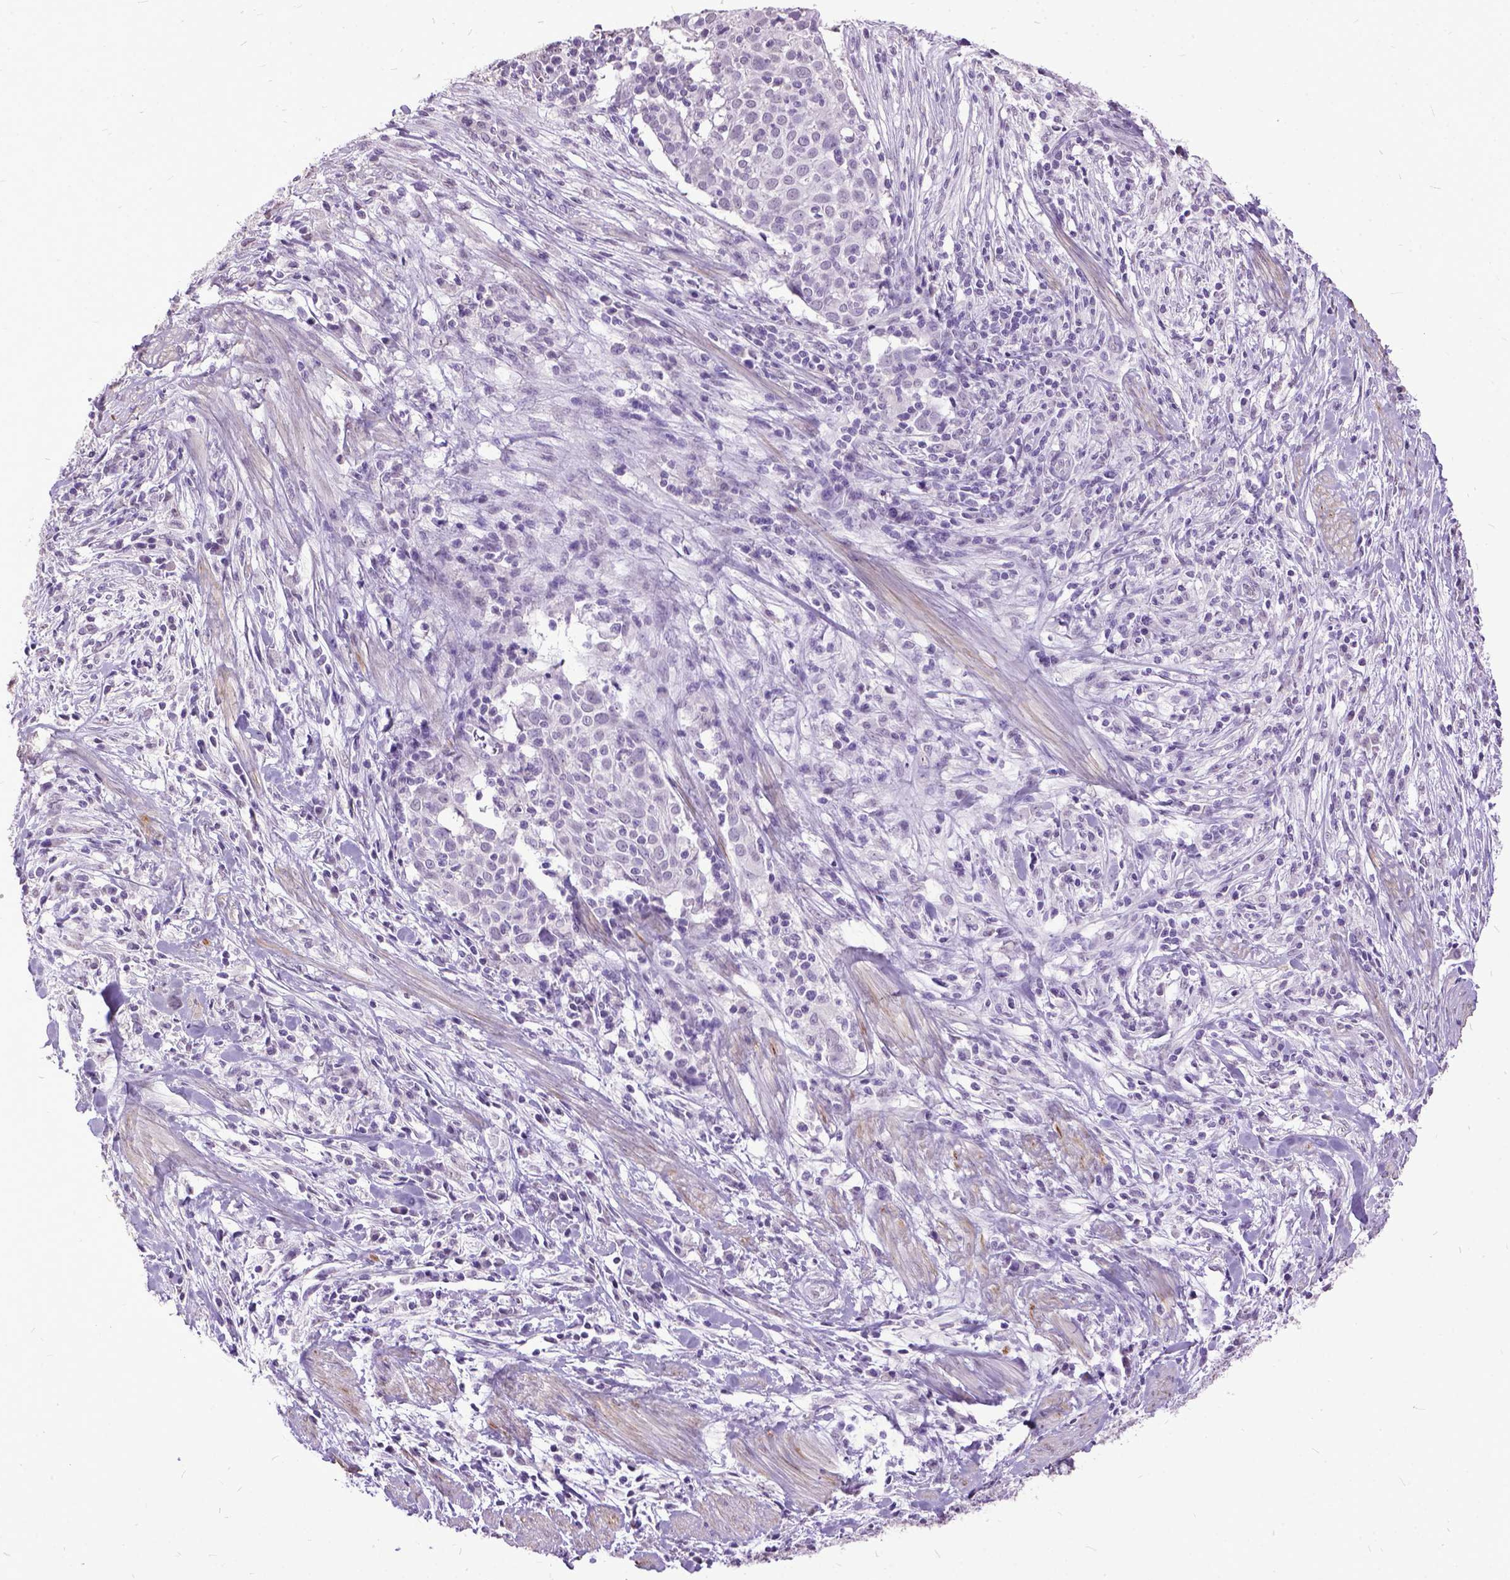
{"staining": {"intensity": "negative", "quantity": "none", "location": "none"}, "tissue": "cervical cancer", "cell_type": "Tumor cells", "image_type": "cancer", "snomed": [{"axis": "morphology", "description": "Squamous cell carcinoma, NOS"}, {"axis": "topography", "description": "Cervix"}], "caption": "Immunohistochemistry (IHC) photomicrograph of neoplastic tissue: cervical cancer stained with DAB (3,3'-diaminobenzidine) exhibits no significant protein expression in tumor cells.", "gene": "MARCHF10", "patient": {"sex": "female", "age": 39}}